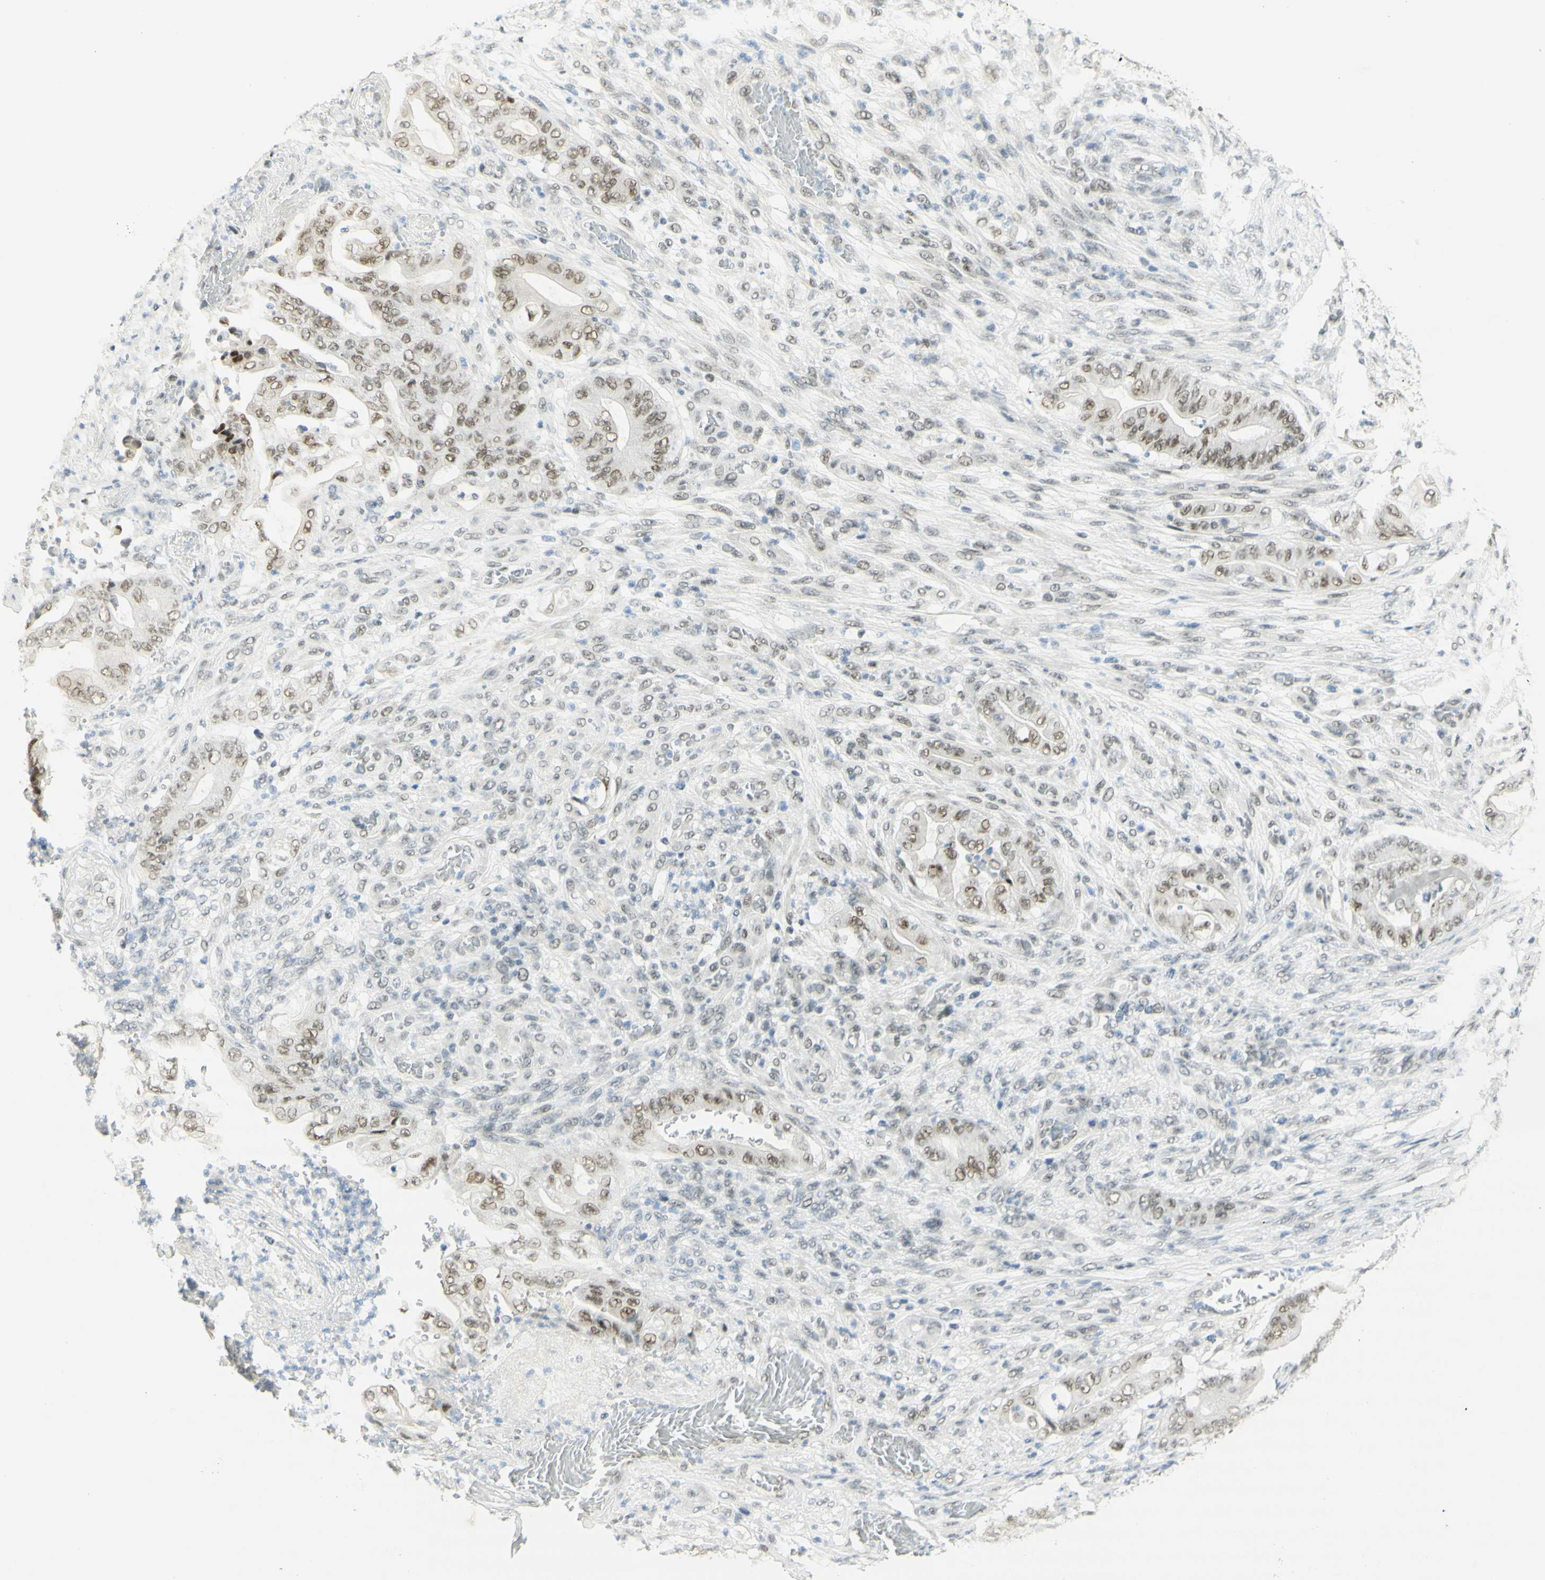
{"staining": {"intensity": "weak", "quantity": ">75%", "location": "nuclear"}, "tissue": "stomach cancer", "cell_type": "Tumor cells", "image_type": "cancer", "snomed": [{"axis": "morphology", "description": "Adenocarcinoma, NOS"}, {"axis": "topography", "description": "Stomach"}], "caption": "Immunohistochemistry micrograph of human adenocarcinoma (stomach) stained for a protein (brown), which displays low levels of weak nuclear staining in about >75% of tumor cells.", "gene": "PMS2", "patient": {"sex": "female", "age": 73}}